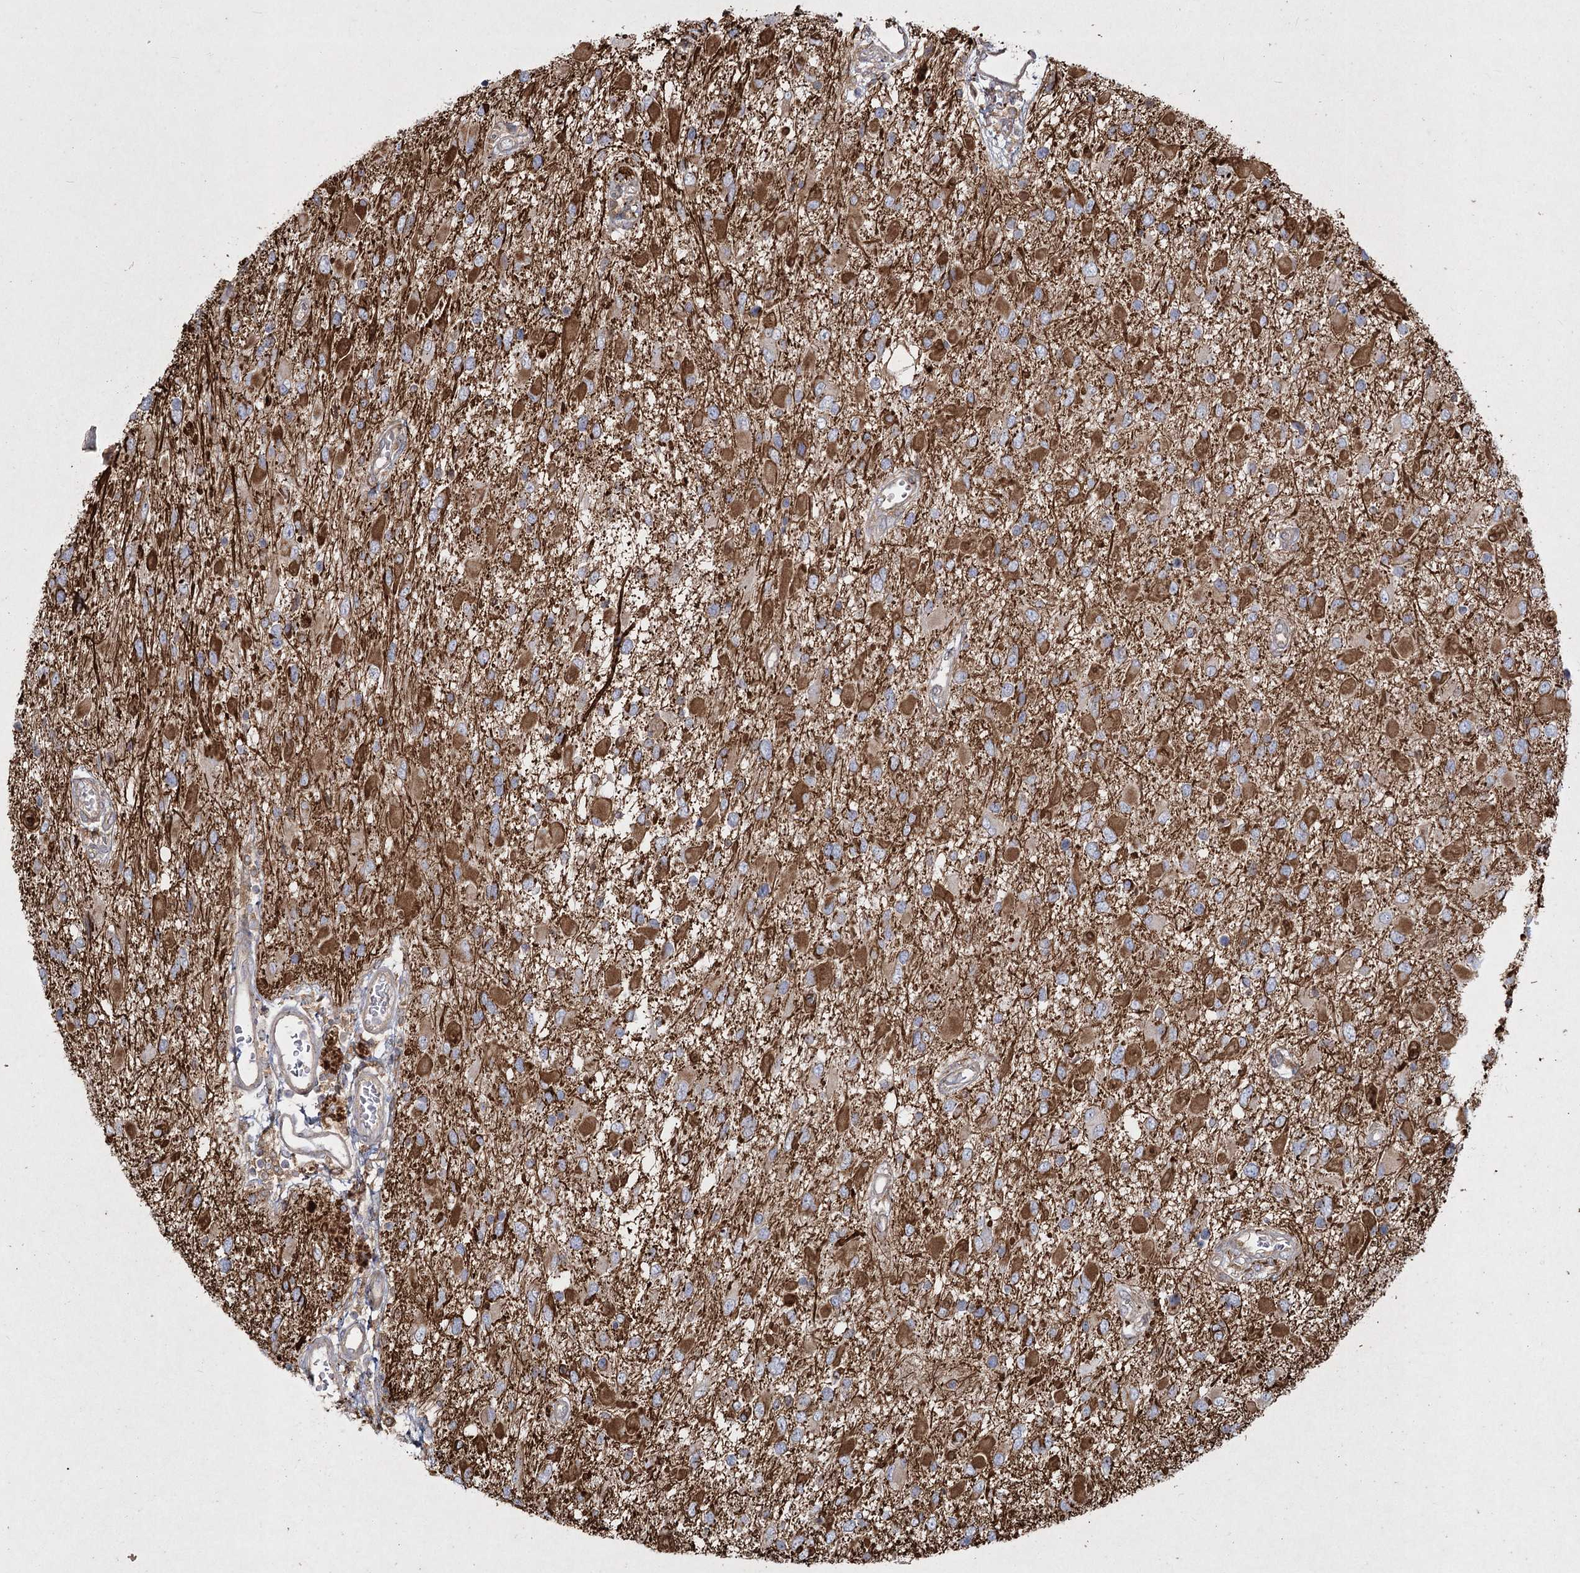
{"staining": {"intensity": "moderate", "quantity": "25%-75%", "location": "cytoplasmic/membranous"}, "tissue": "glioma", "cell_type": "Tumor cells", "image_type": "cancer", "snomed": [{"axis": "morphology", "description": "Glioma, malignant, High grade"}, {"axis": "topography", "description": "Brain"}], "caption": "Immunohistochemical staining of malignant glioma (high-grade) displays moderate cytoplasmic/membranous protein expression in approximately 25%-75% of tumor cells.", "gene": "SH3TC1", "patient": {"sex": "male", "age": 53}}